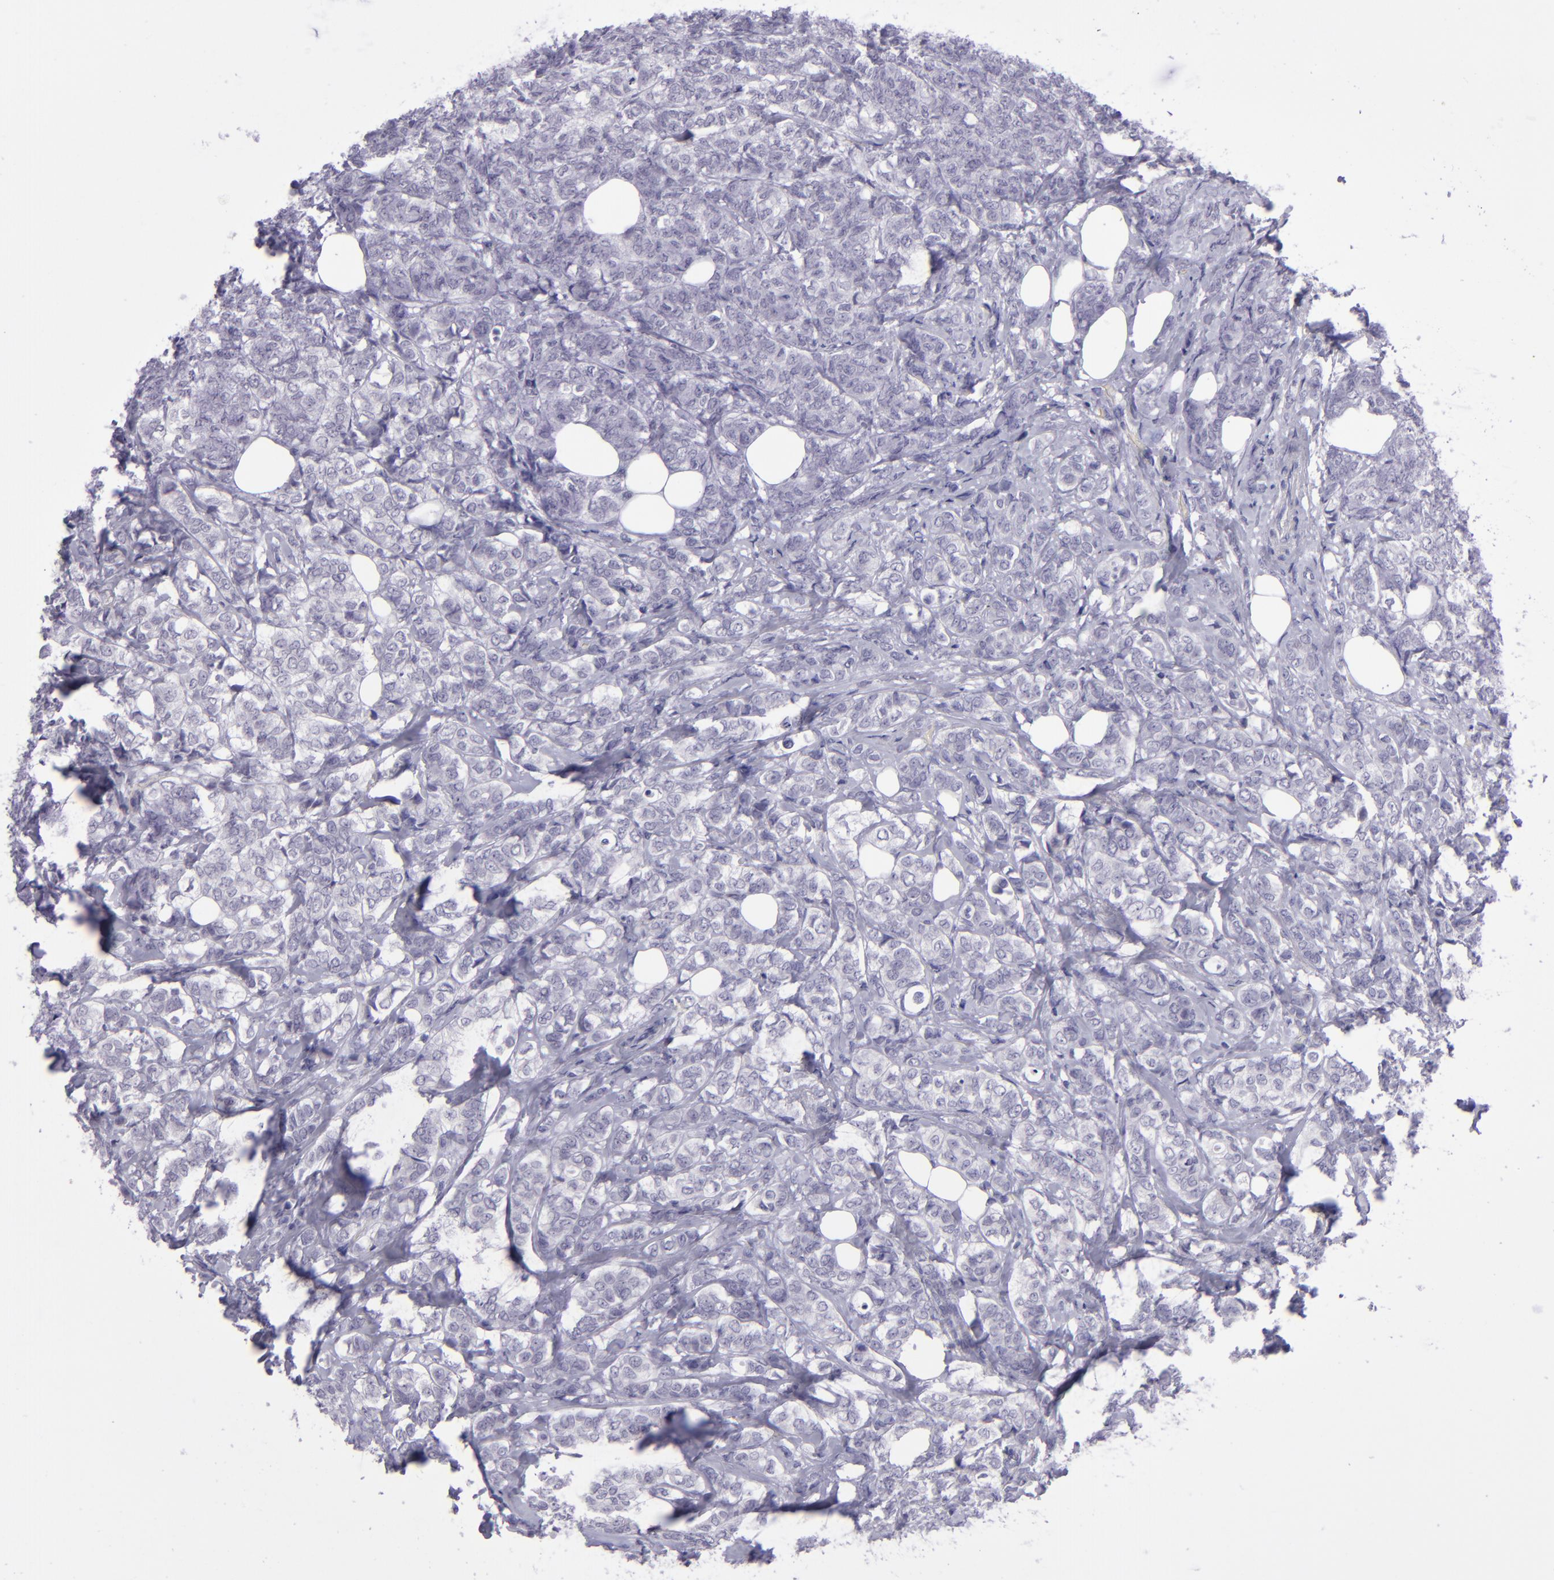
{"staining": {"intensity": "negative", "quantity": "none", "location": "none"}, "tissue": "breast cancer", "cell_type": "Tumor cells", "image_type": "cancer", "snomed": [{"axis": "morphology", "description": "Lobular carcinoma"}, {"axis": "topography", "description": "Breast"}], "caption": "A micrograph of breast cancer stained for a protein demonstrates no brown staining in tumor cells.", "gene": "POU2F2", "patient": {"sex": "female", "age": 60}}